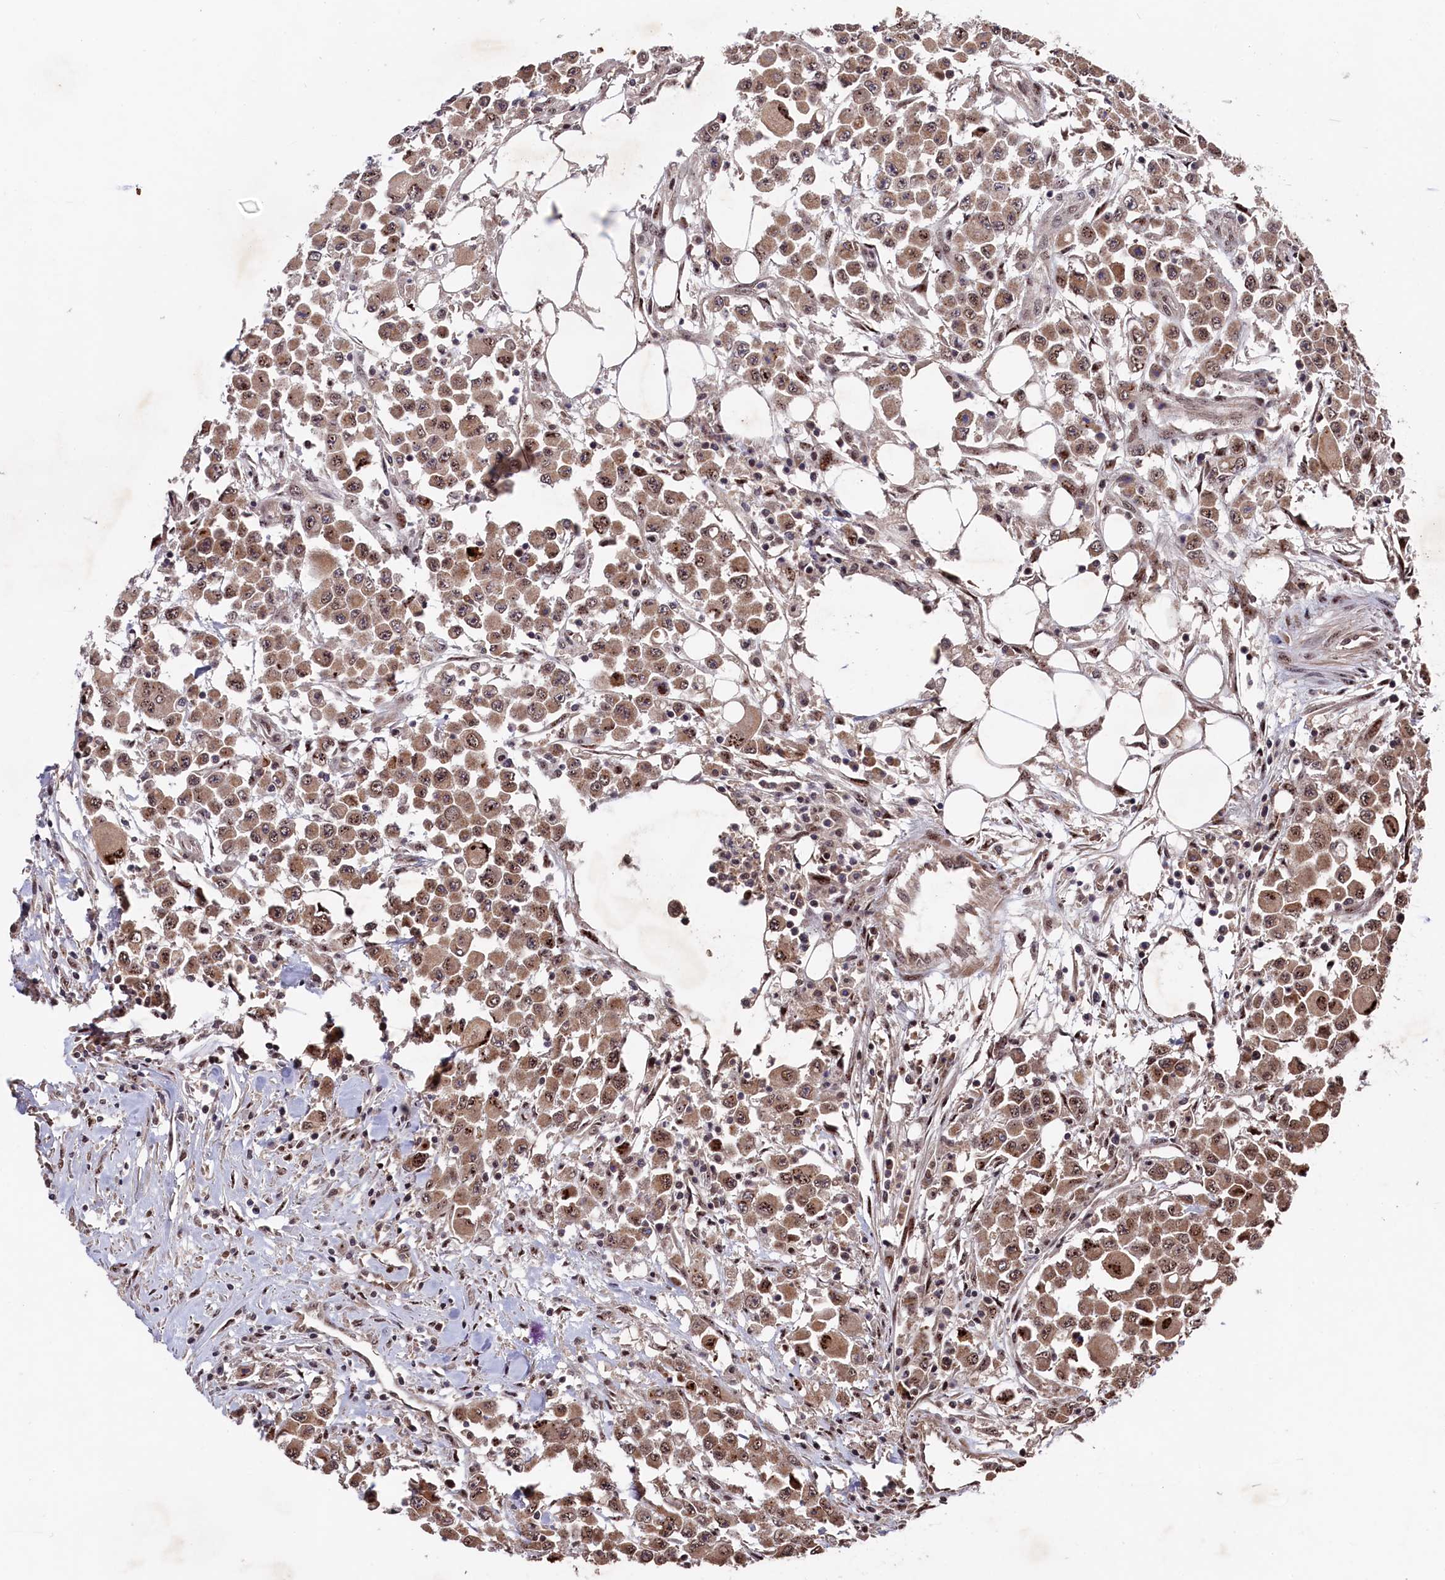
{"staining": {"intensity": "moderate", "quantity": ">75%", "location": "cytoplasmic/membranous,nuclear"}, "tissue": "colorectal cancer", "cell_type": "Tumor cells", "image_type": "cancer", "snomed": [{"axis": "morphology", "description": "Adenocarcinoma, NOS"}, {"axis": "topography", "description": "Colon"}], "caption": "Human colorectal adenocarcinoma stained with a brown dye reveals moderate cytoplasmic/membranous and nuclear positive positivity in about >75% of tumor cells.", "gene": "CLPX", "patient": {"sex": "male", "age": 51}}